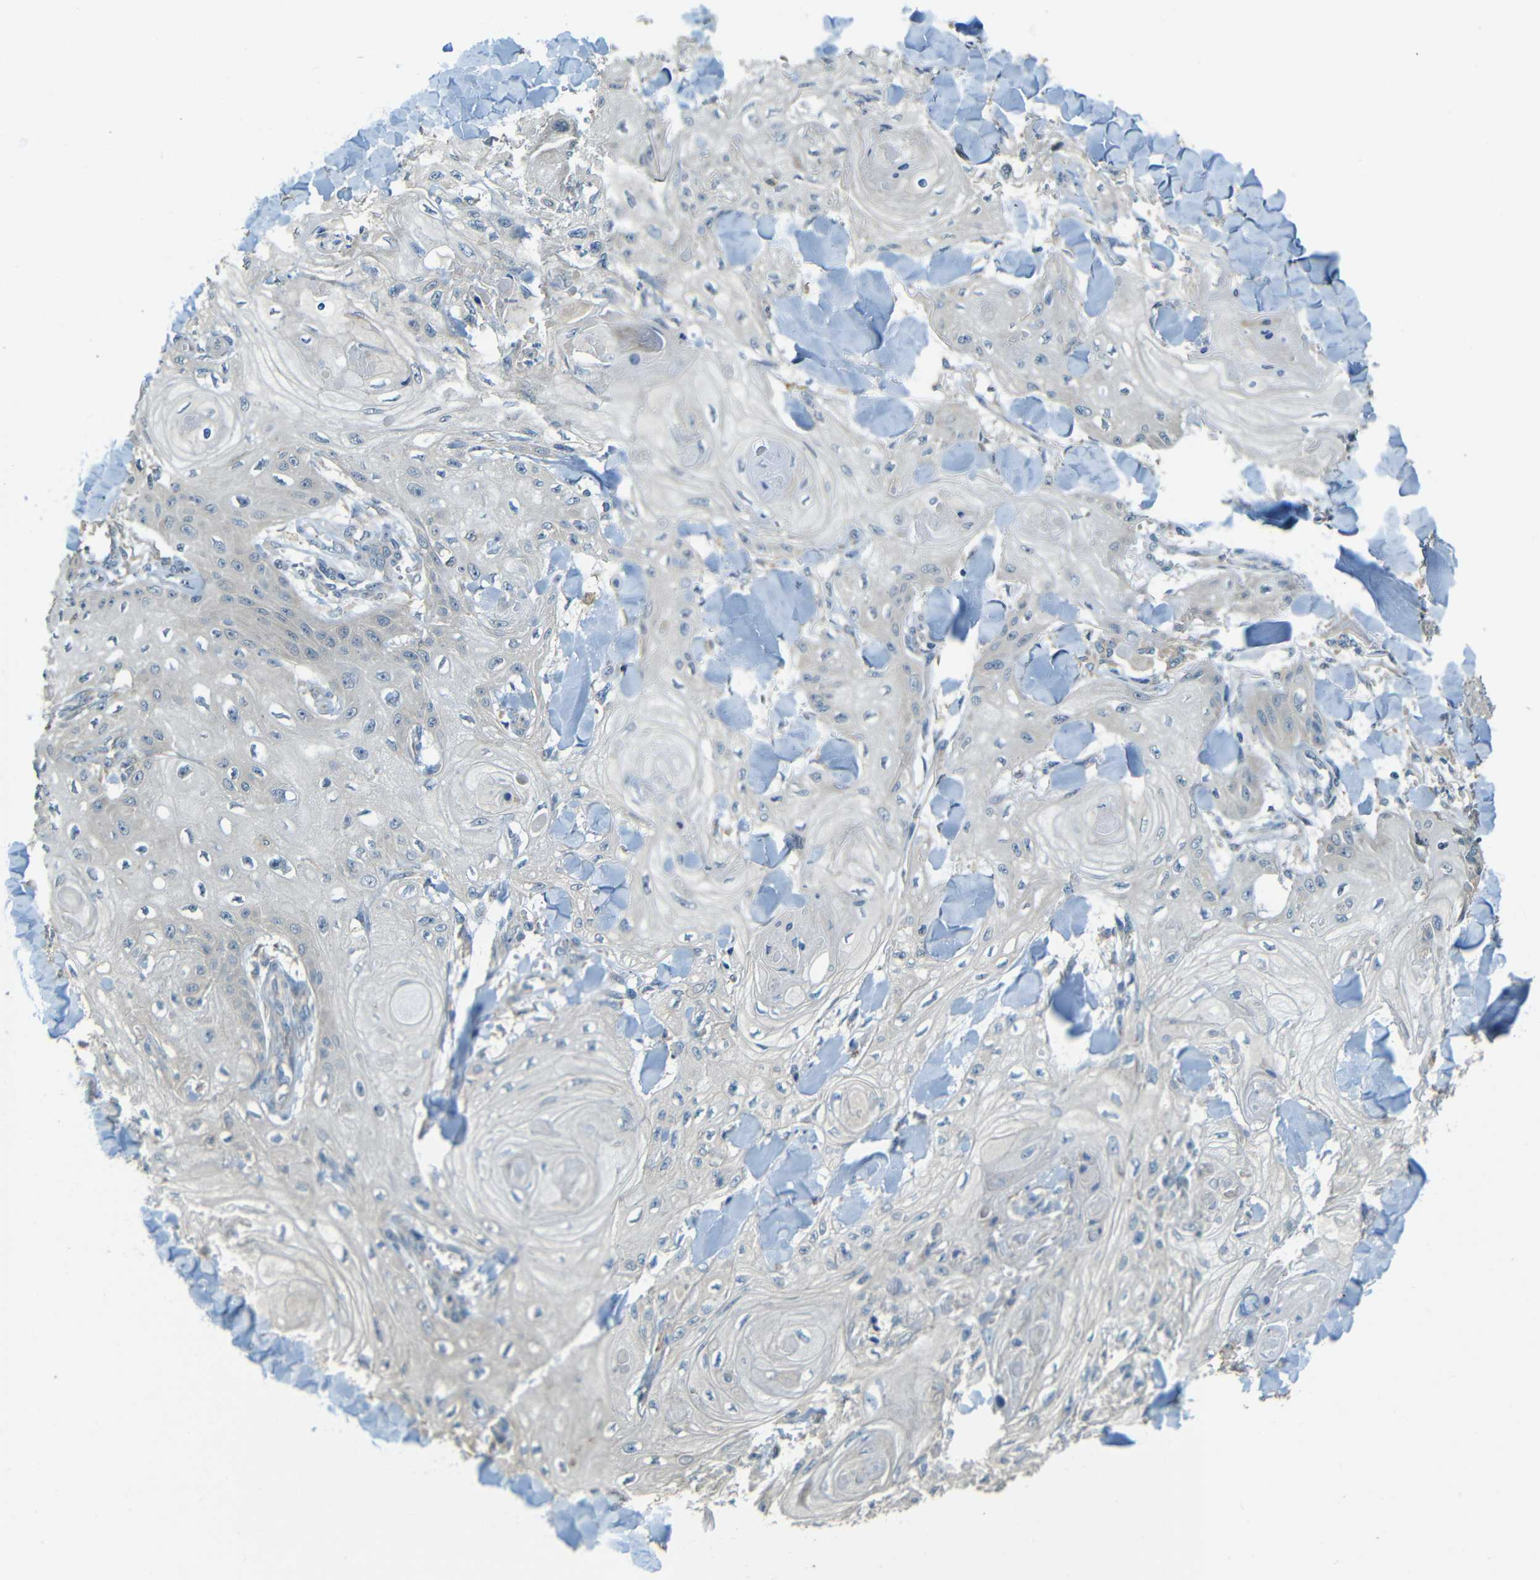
{"staining": {"intensity": "negative", "quantity": "none", "location": "none"}, "tissue": "skin cancer", "cell_type": "Tumor cells", "image_type": "cancer", "snomed": [{"axis": "morphology", "description": "Squamous cell carcinoma, NOS"}, {"axis": "topography", "description": "Skin"}], "caption": "DAB immunohistochemical staining of squamous cell carcinoma (skin) reveals no significant expression in tumor cells.", "gene": "FNDC3A", "patient": {"sex": "male", "age": 74}}